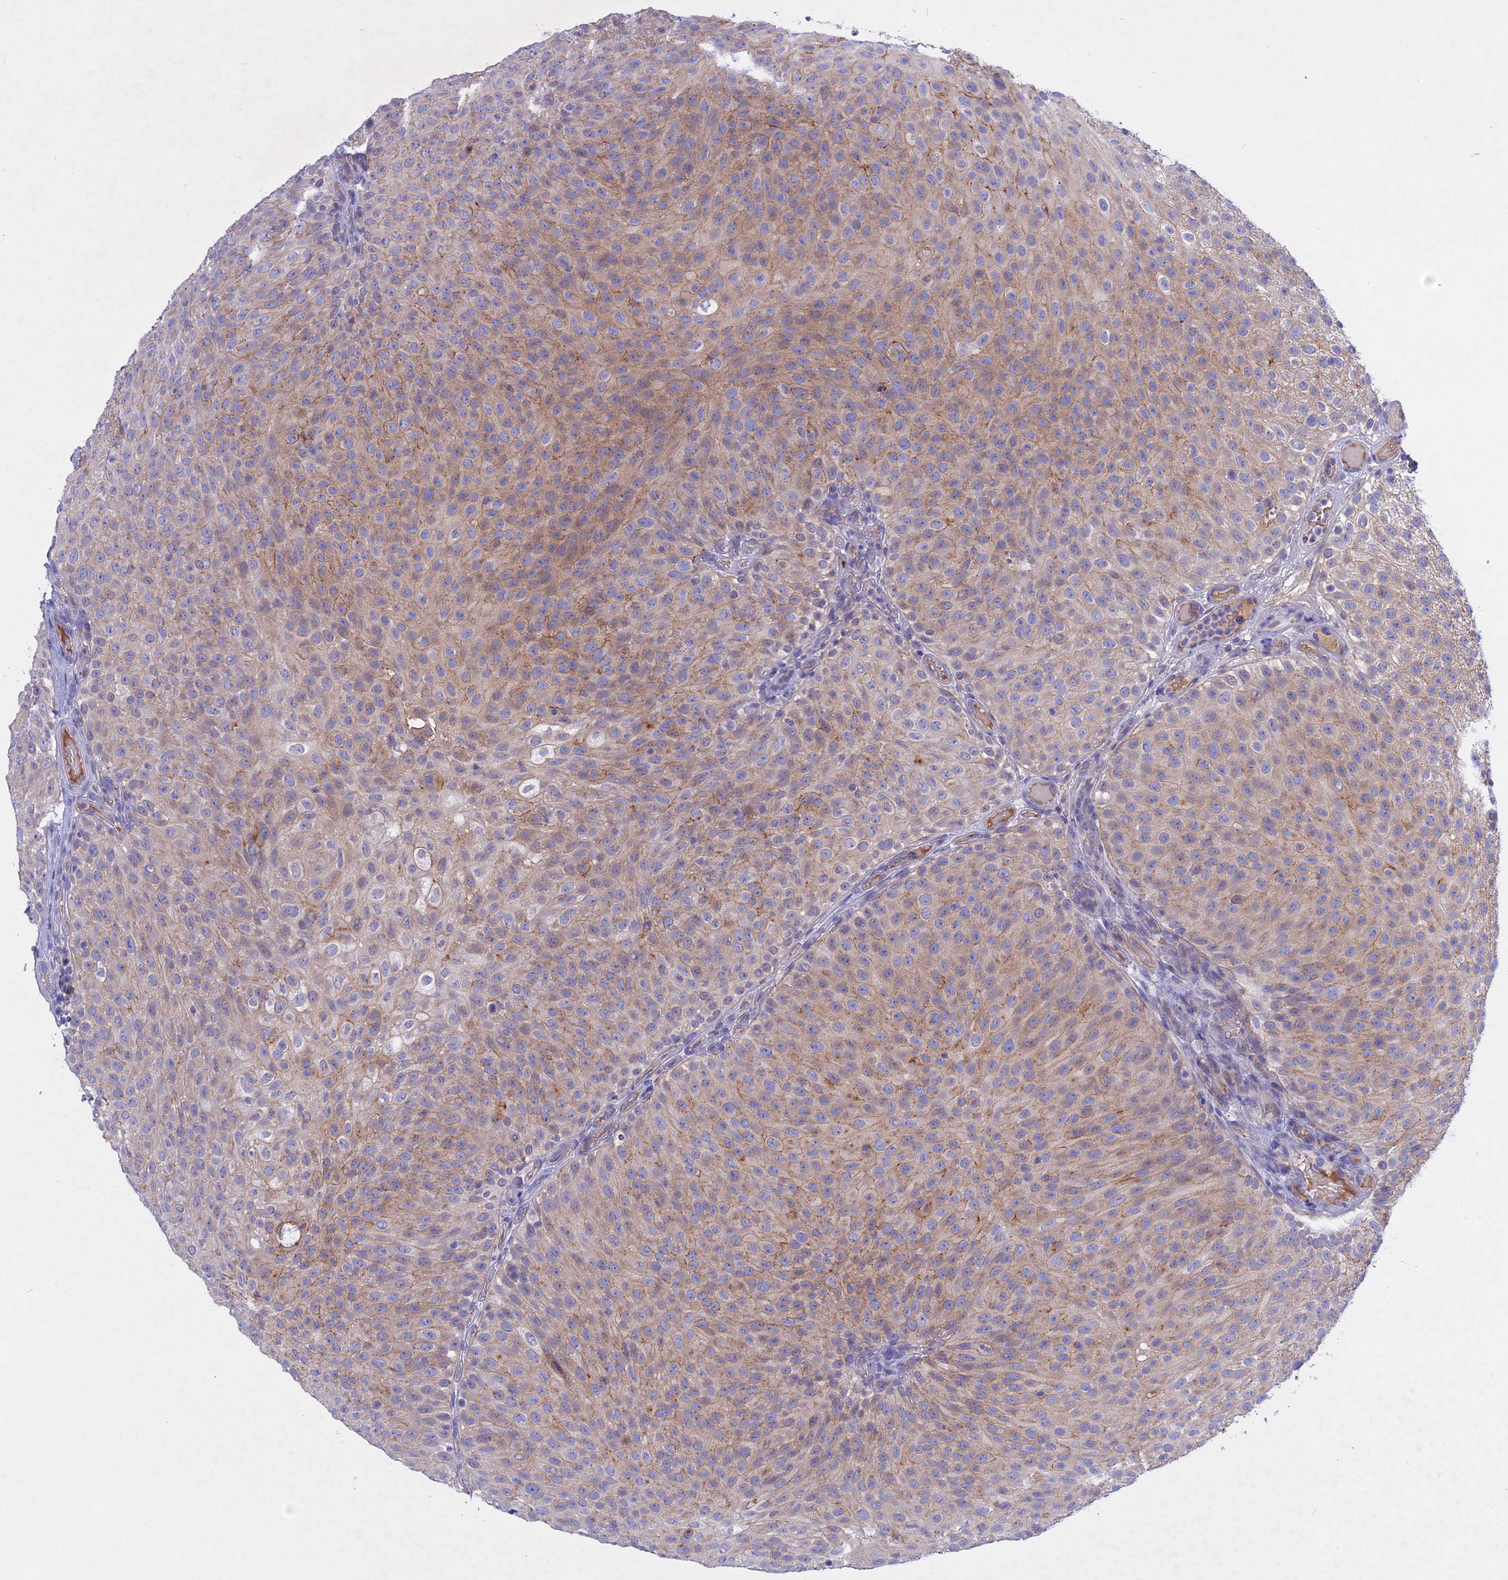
{"staining": {"intensity": "moderate", "quantity": ">75%", "location": "cytoplasmic/membranous"}, "tissue": "urothelial cancer", "cell_type": "Tumor cells", "image_type": "cancer", "snomed": [{"axis": "morphology", "description": "Urothelial carcinoma, Low grade"}, {"axis": "topography", "description": "Urinary bladder"}], "caption": "Immunohistochemical staining of low-grade urothelial carcinoma displays medium levels of moderate cytoplasmic/membranous positivity in about >75% of tumor cells.", "gene": "GK5", "patient": {"sex": "male", "age": 78}}